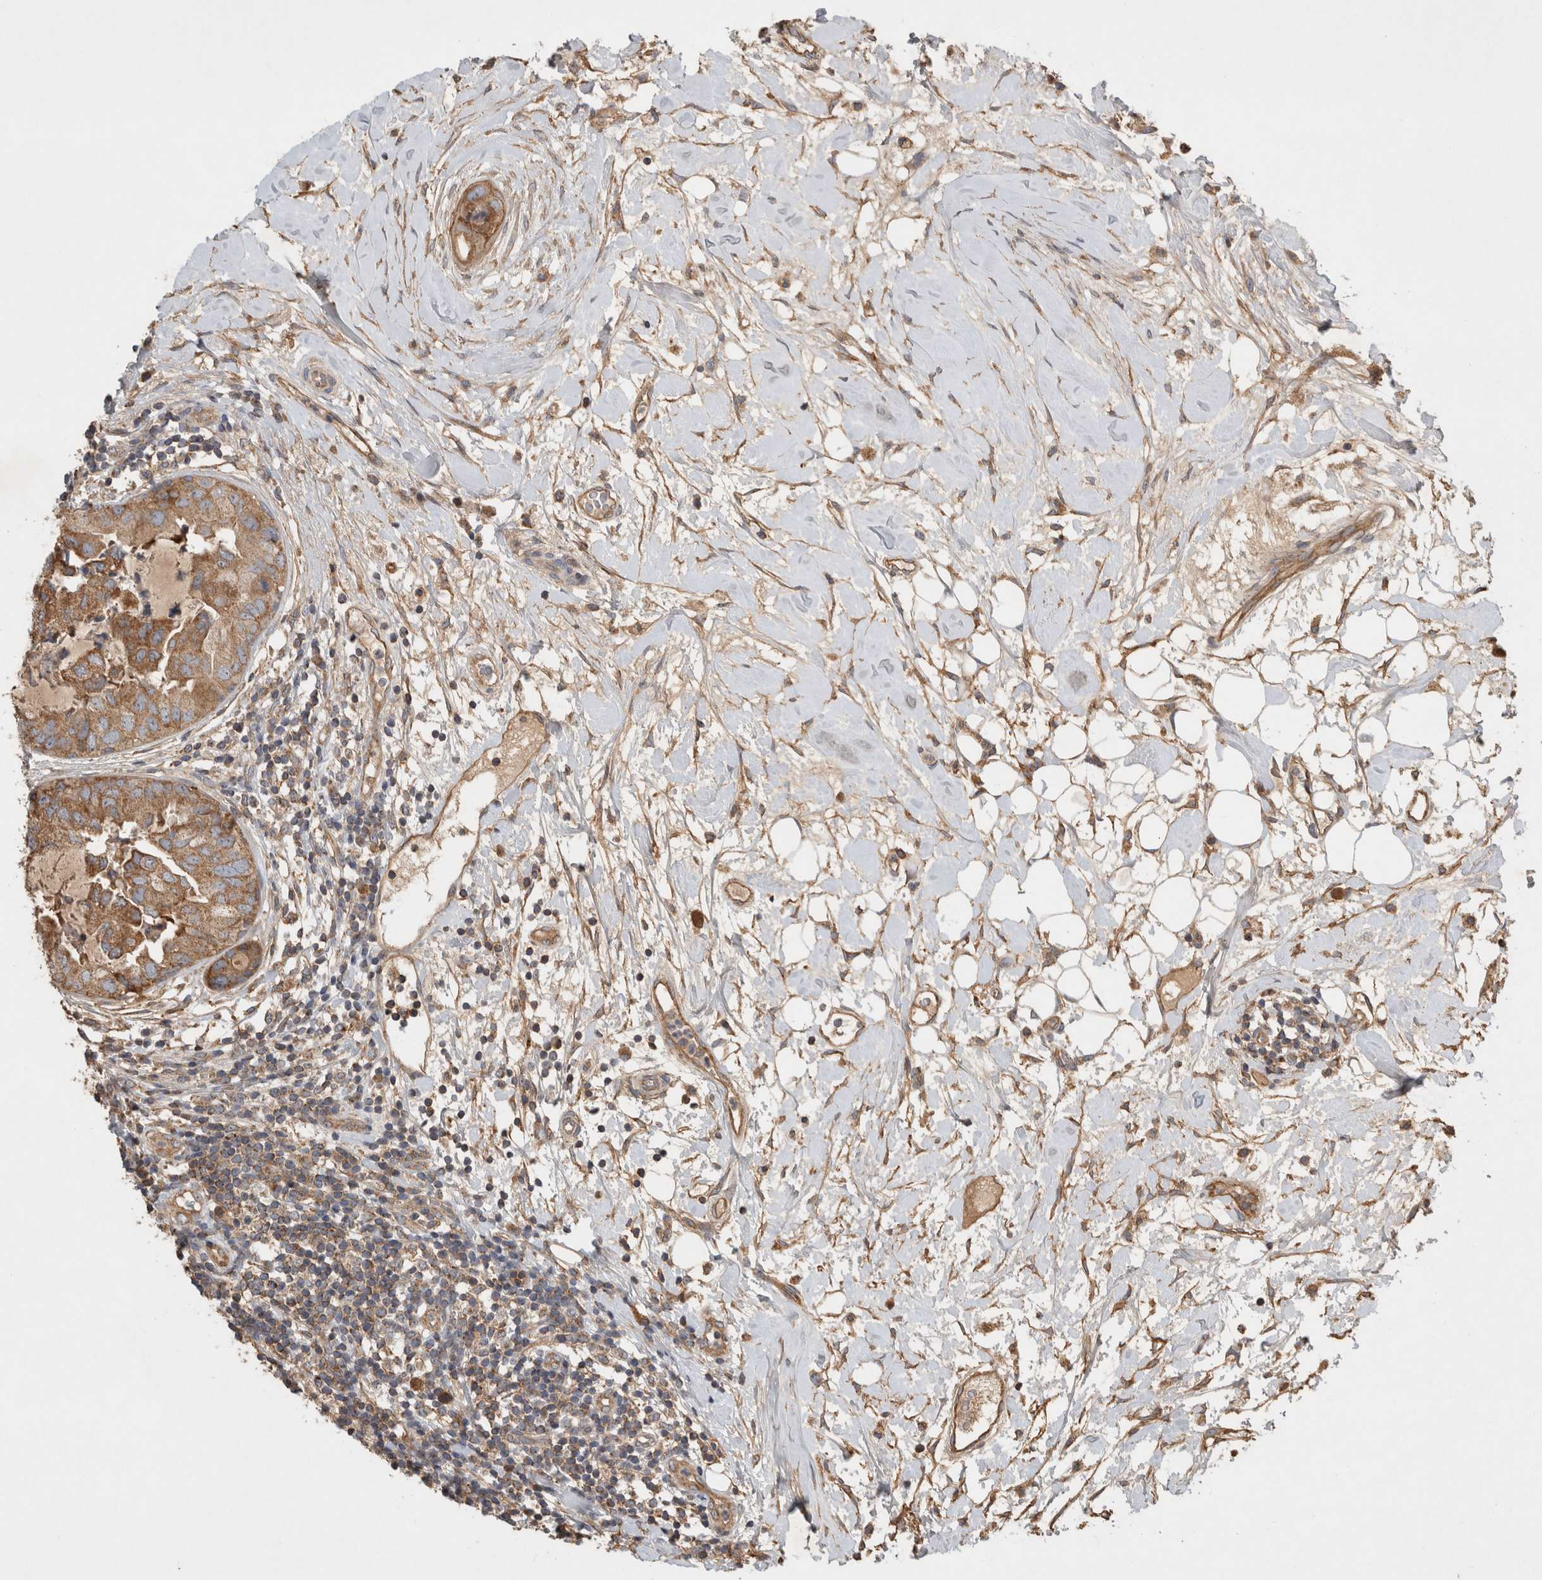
{"staining": {"intensity": "moderate", "quantity": ">75%", "location": "cytoplasmic/membranous"}, "tissue": "breast cancer", "cell_type": "Tumor cells", "image_type": "cancer", "snomed": [{"axis": "morphology", "description": "Duct carcinoma"}, {"axis": "topography", "description": "Breast"}], "caption": "Human intraductal carcinoma (breast) stained with a brown dye demonstrates moderate cytoplasmic/membranous positive staining in approximately >75% of tumor cells.", "gene": "SERAC1", "patient": {"sex": "female", "age": 40}}